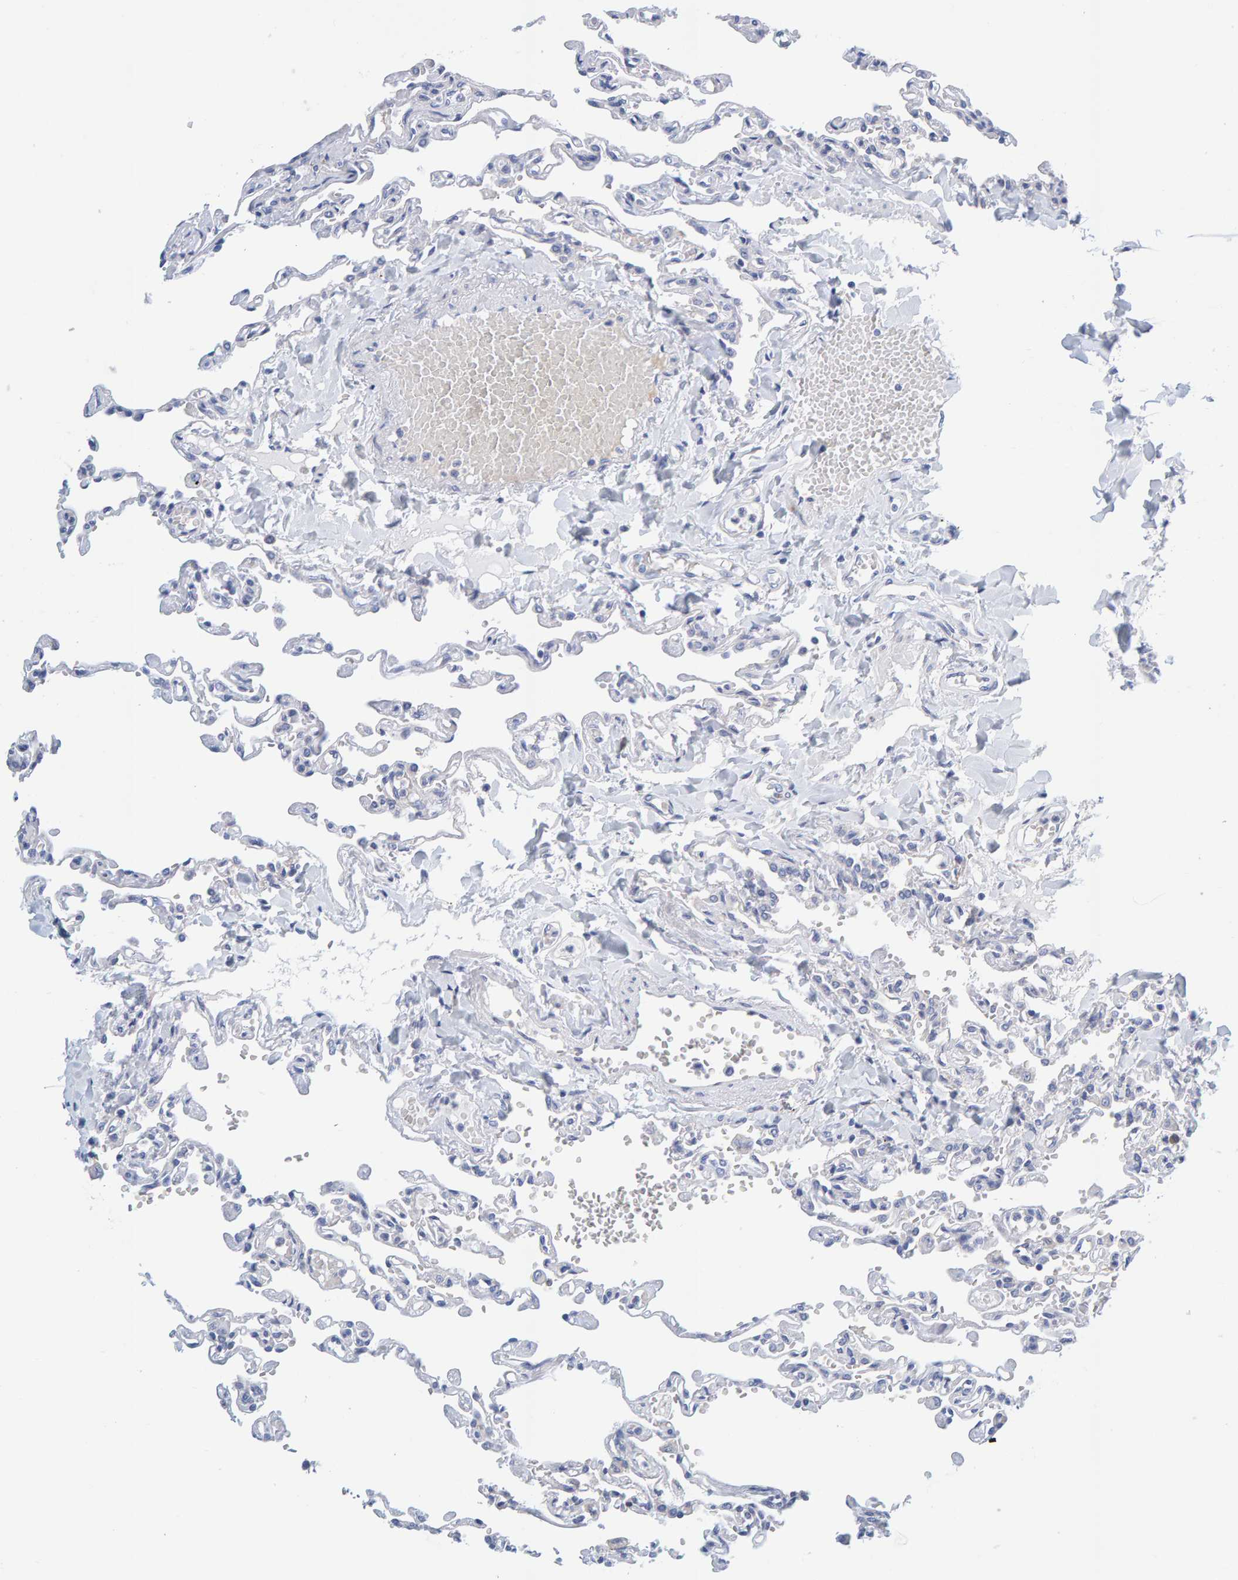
{"staining": {"intensity": "negative", "quantity": "none", "location": "none"}, "tissue": "lung", "cell_type": "Alveolar cells", "image_type": "normal", "snomed": [{"axis": "morphology", "description": "Normal tissue, NOS"}, {"axis": "topography", "description": "Lung"}], "caption": "Immunohistochemistry histopathology image of benign lung: lung stained with DAB reveals no significant protein positivity in alveolar cells.", "gene": "MOG", "patient": {"sex": "male", "age": 21}}